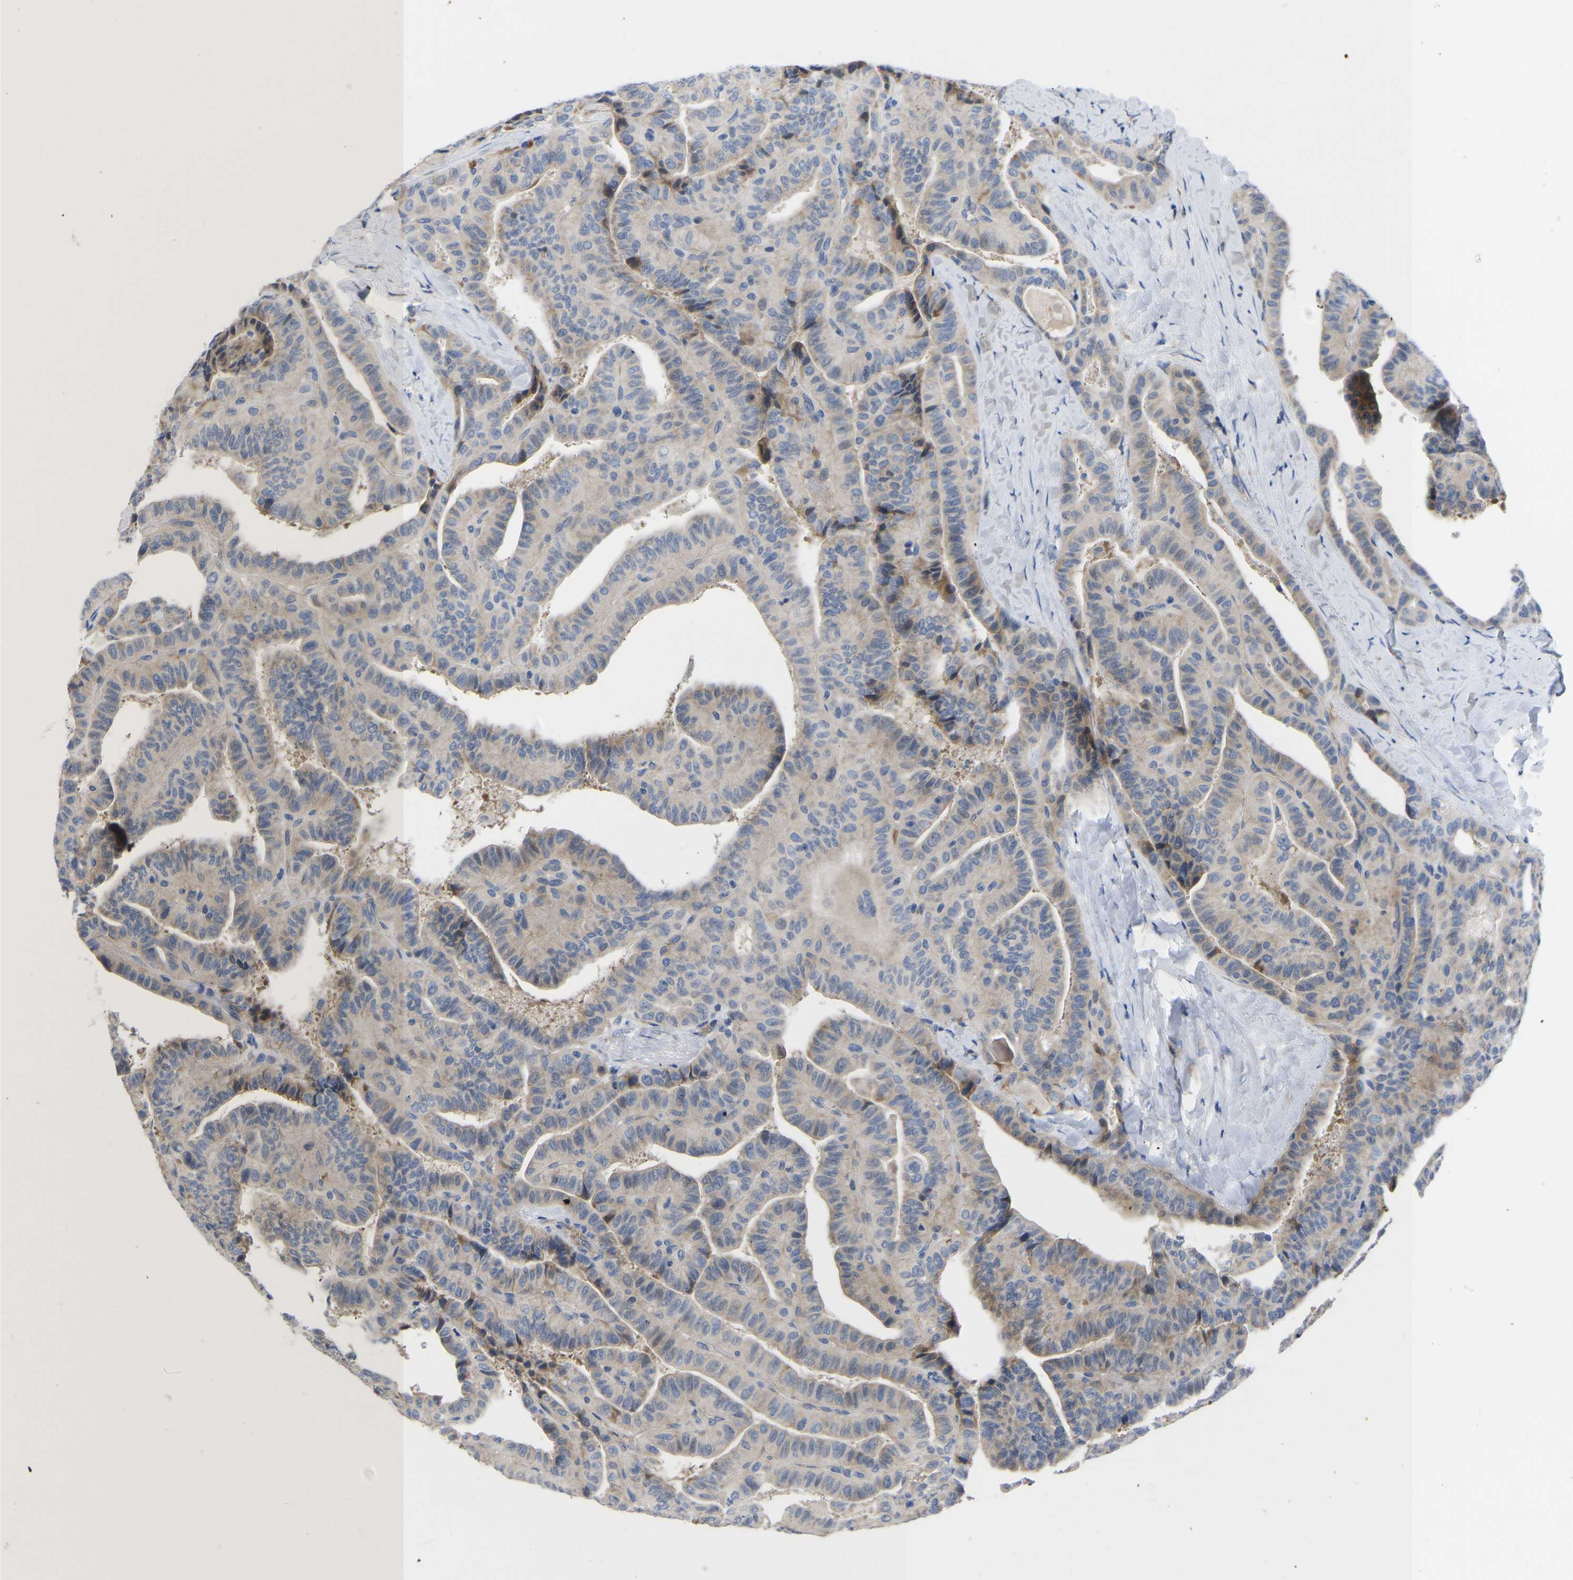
{"staining": {"intensity": "moderate", "quantity": "<25%", "location": "cytoplasmic/membranous"}, "tissue": "thyroid cancer", "cell_type": "Tumor cells", "image_type": "cancer", "snomed": [{"axis": "morphology", "description": "Papillary adenocarcinoma, NOS"}, {"axis": "topography", "description": "Thyroid gland"}], "caption": "Protein staining by IHC displays moderate cytoplasmic/membranous staining in approximately <25% of tumor cells in thyroid cancer.", "gene": "ABCA10", "patient": {"sex": "male", "age": 77}}